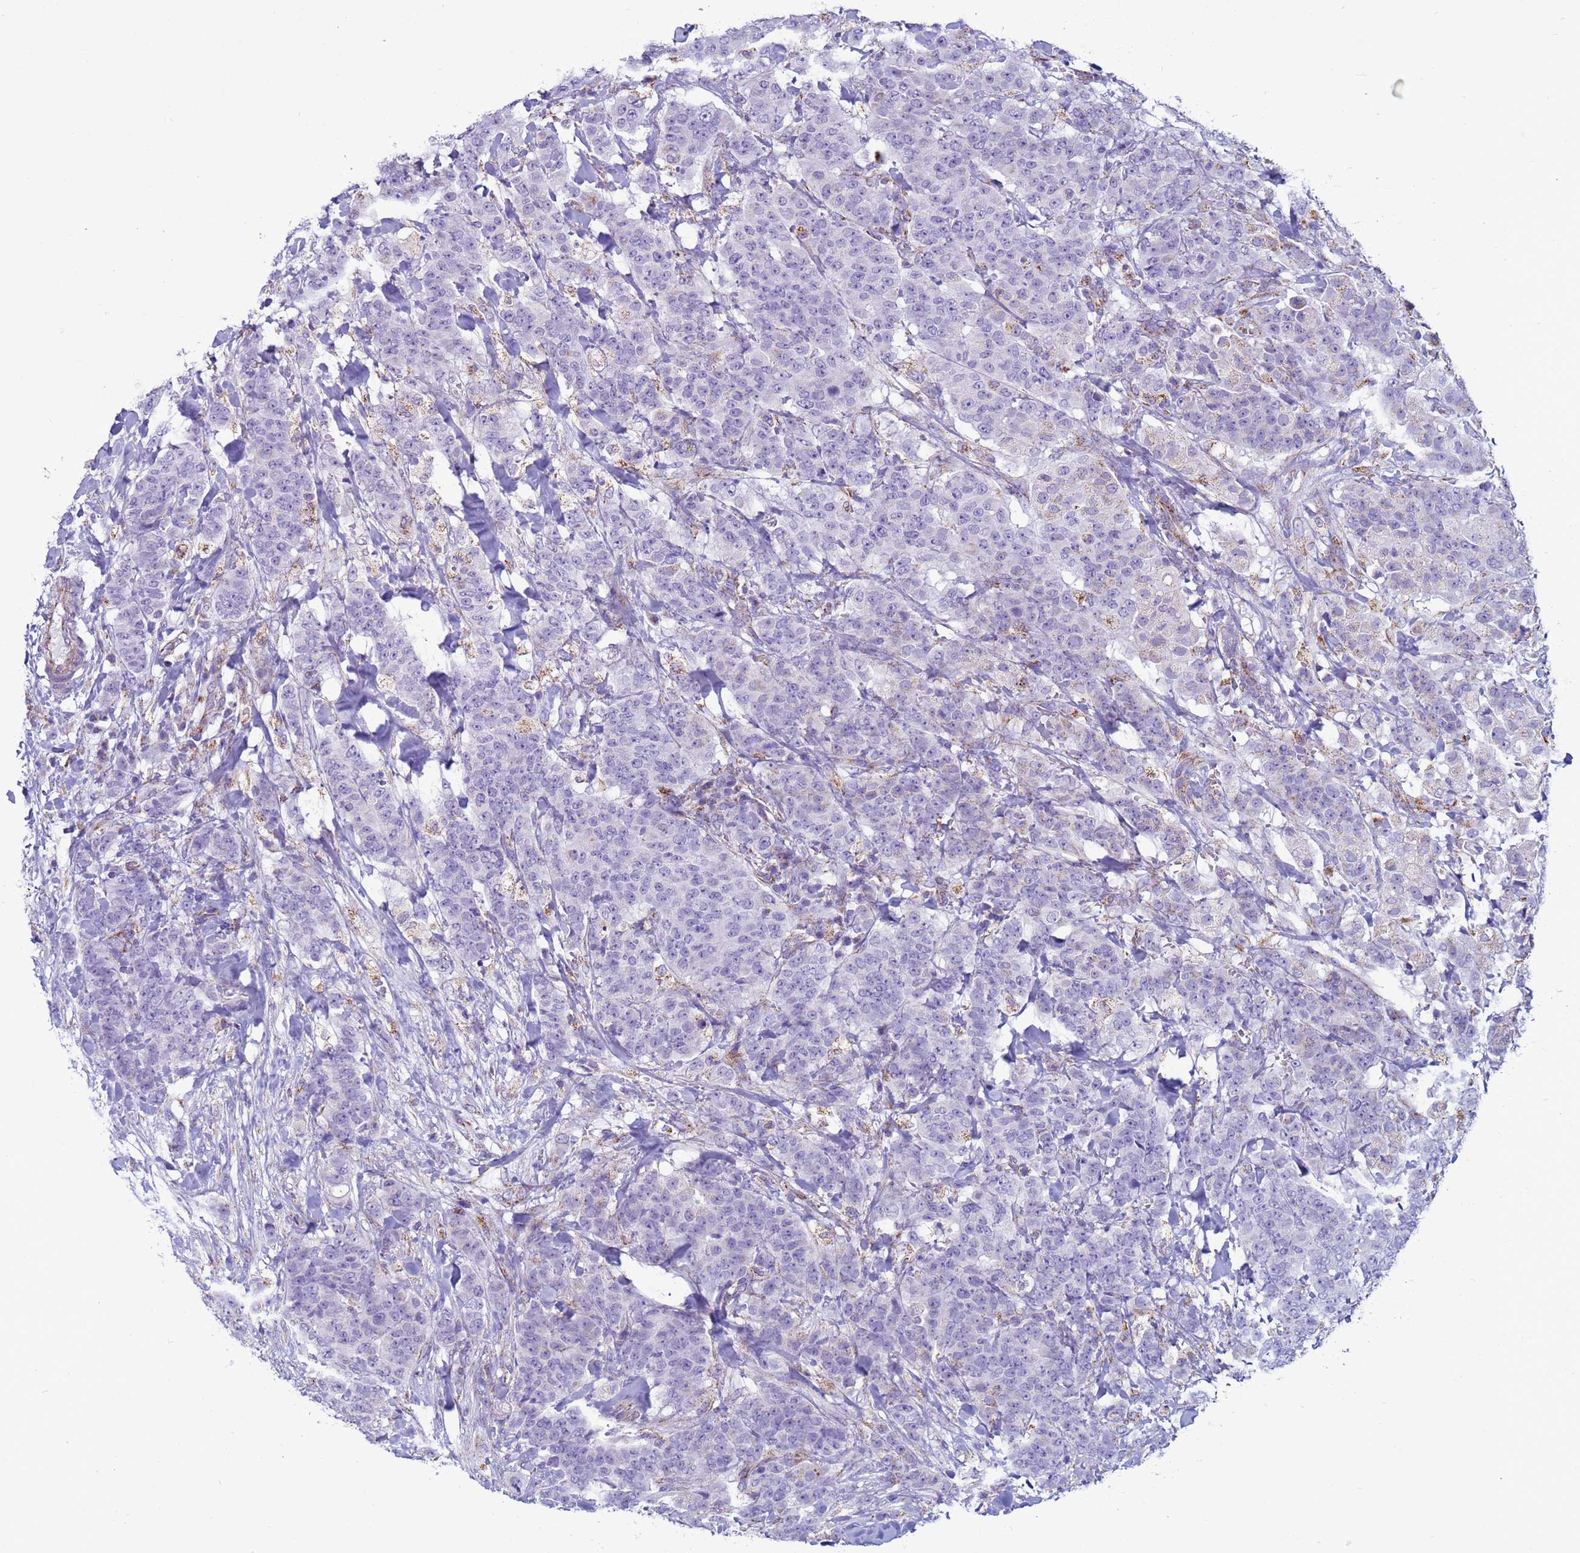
{"staining": {"intensity": "negative", "quantity": "none", "location": "none"}, "tissue": "breast cancer", "cell_type": "Tumor cells", "image_type": "cancer", "snomed": [{"axis": "morphology", "description": "Duct carcinoma"}, {"axis": "topography", "description": "Breast"}], "caption": "Human breast cancer (invasive ductal carcinoma) stained for a protein using IHC displays no expression in tumor cells.", "gene": "NCALD", "patient": {"sex": "female", "age": 40}}